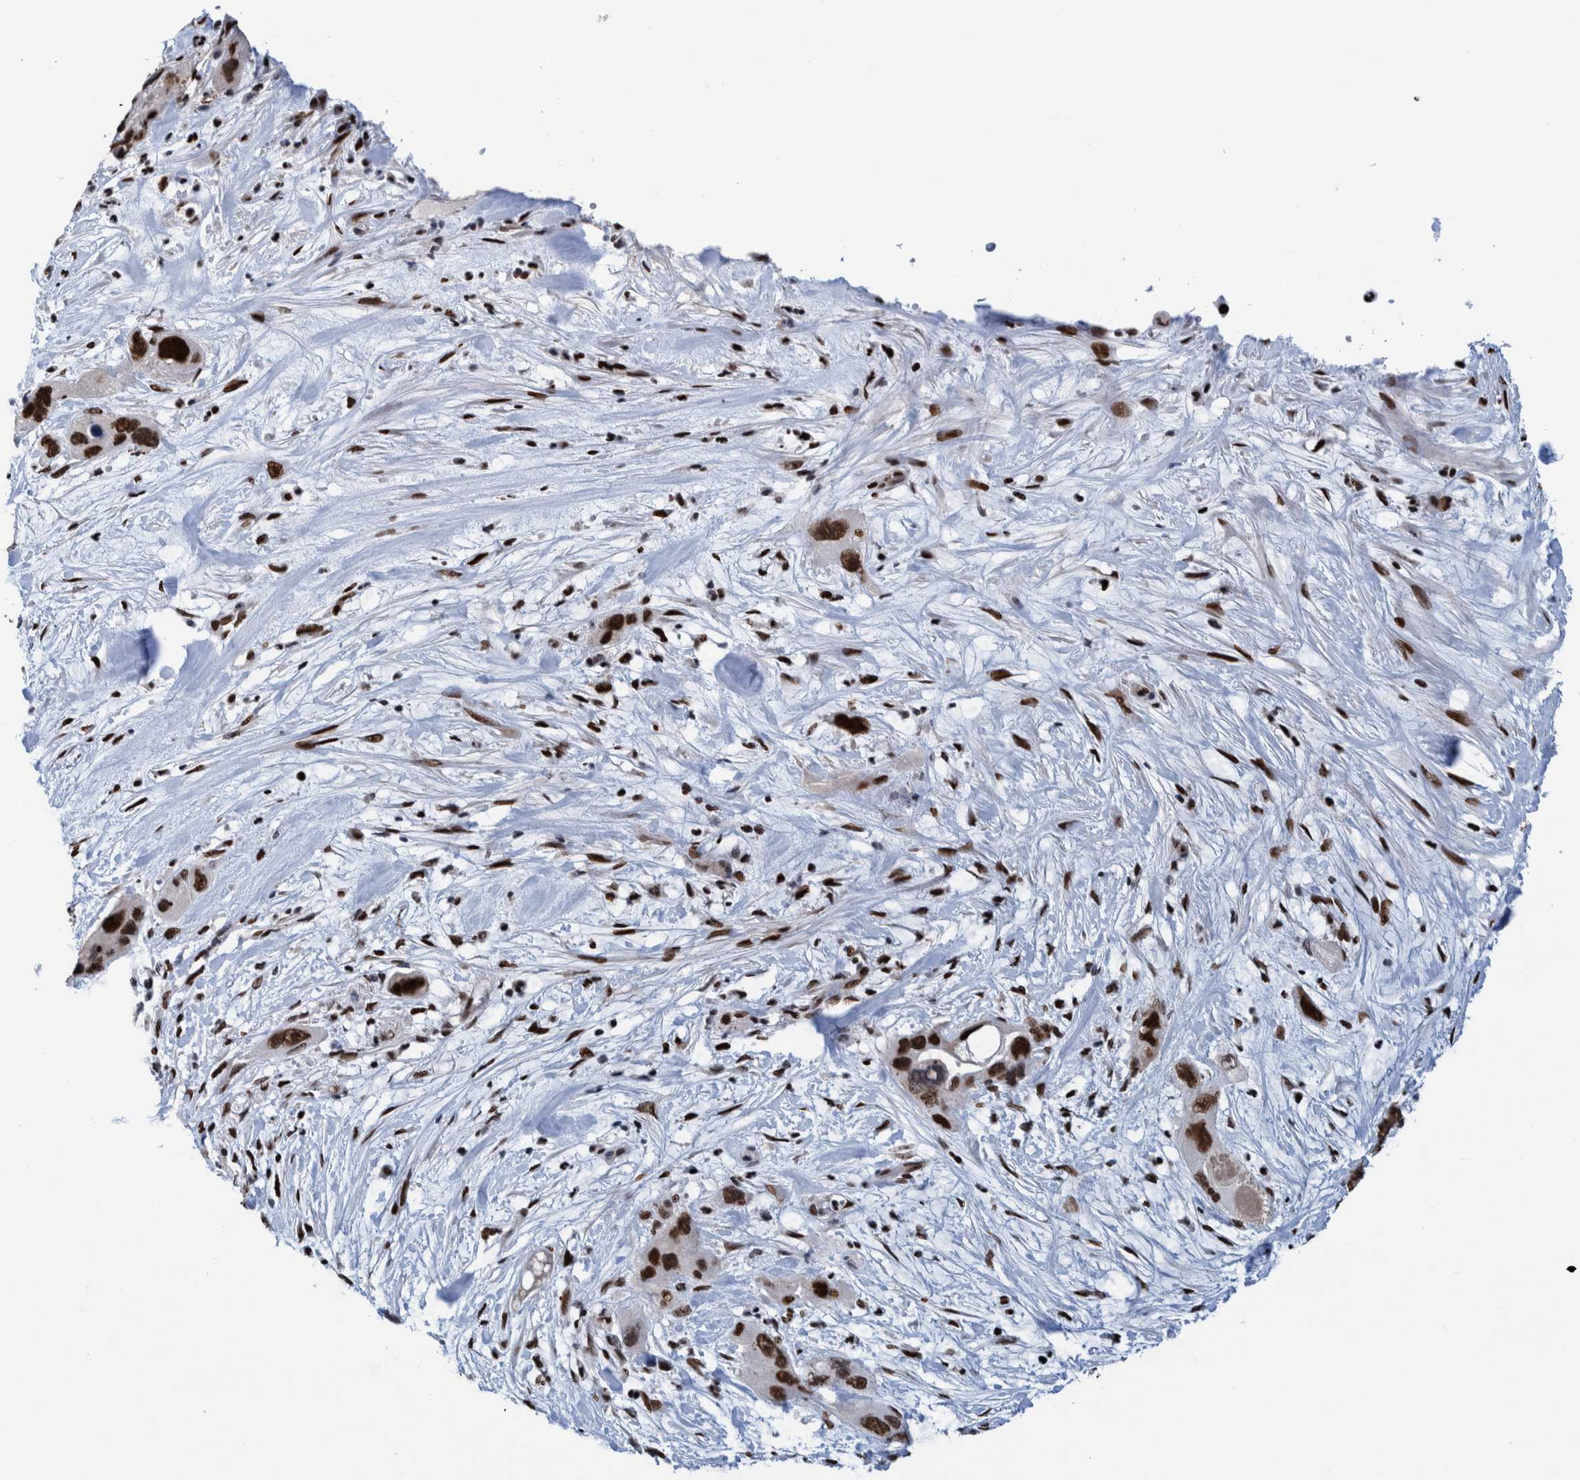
{"staining": {"intensity": "strong", "quantity": ">75%", "location": "nuclear"}, "tissue": "pancreatic cancer", "cell_type": "Tumor cells", "image_type": "cancer", "snomed": [{"axis": "morphology", "description": "Adenocarcinoma, NOS"}, {"axis": "topography", "description": "Pancreas"}], "caption": "This histopathology image demonstrates pancreatic cancer (adenocarcinoma) stained with IHC to label a protein in brown. The nuclear of tumor cells show strong positivity for the protein. Nuclei are counter-stained blue.", "gene": "HEATR9", "patient": {"sex": "female", "age": 71}}